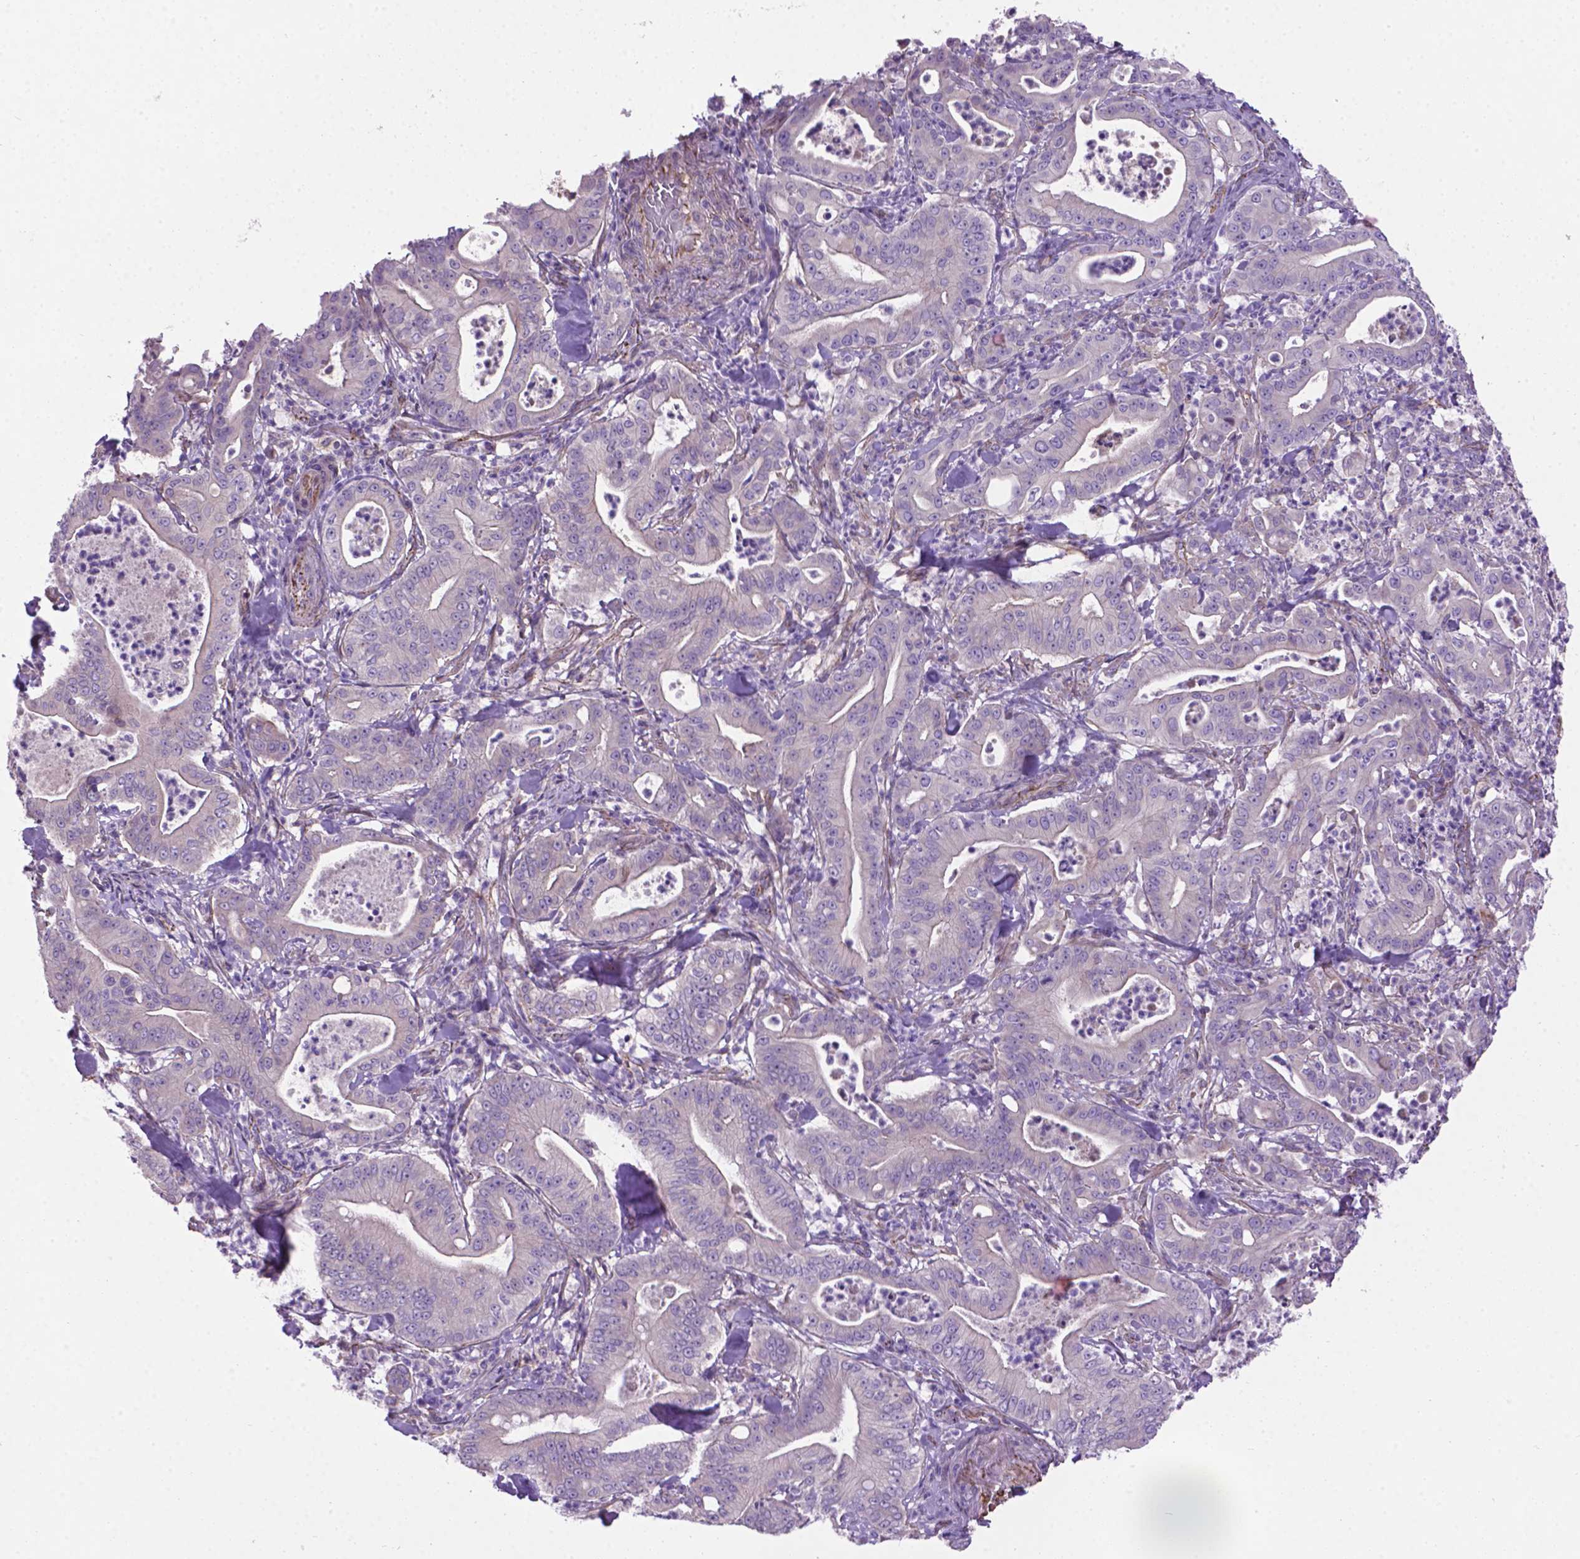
{"staining": {"intensity": "negative", "quantity": "none", "location": "none"}, "tissue": "pancreatic cancer", "cell_type": "Tumor cells", "image_type": "cancer", "snomed": [{"axis": "morphology", "description": "Adenocarcinoma, NOS"}, {"axis": "topography", "description": "Pancreas"}], "caption": "IHC histopathology image of human adenocarcinoma (pancreatic) stained for a protein (brown), which shows no expression in tumor cells. The staining was performed using DAB to visualize the protein expression in brown, while the nuclei were stained in blue with hematoxylin (Magnification: 20x).", "gene": "CCER2", "patient": {"sex": "male", "age": 71}}